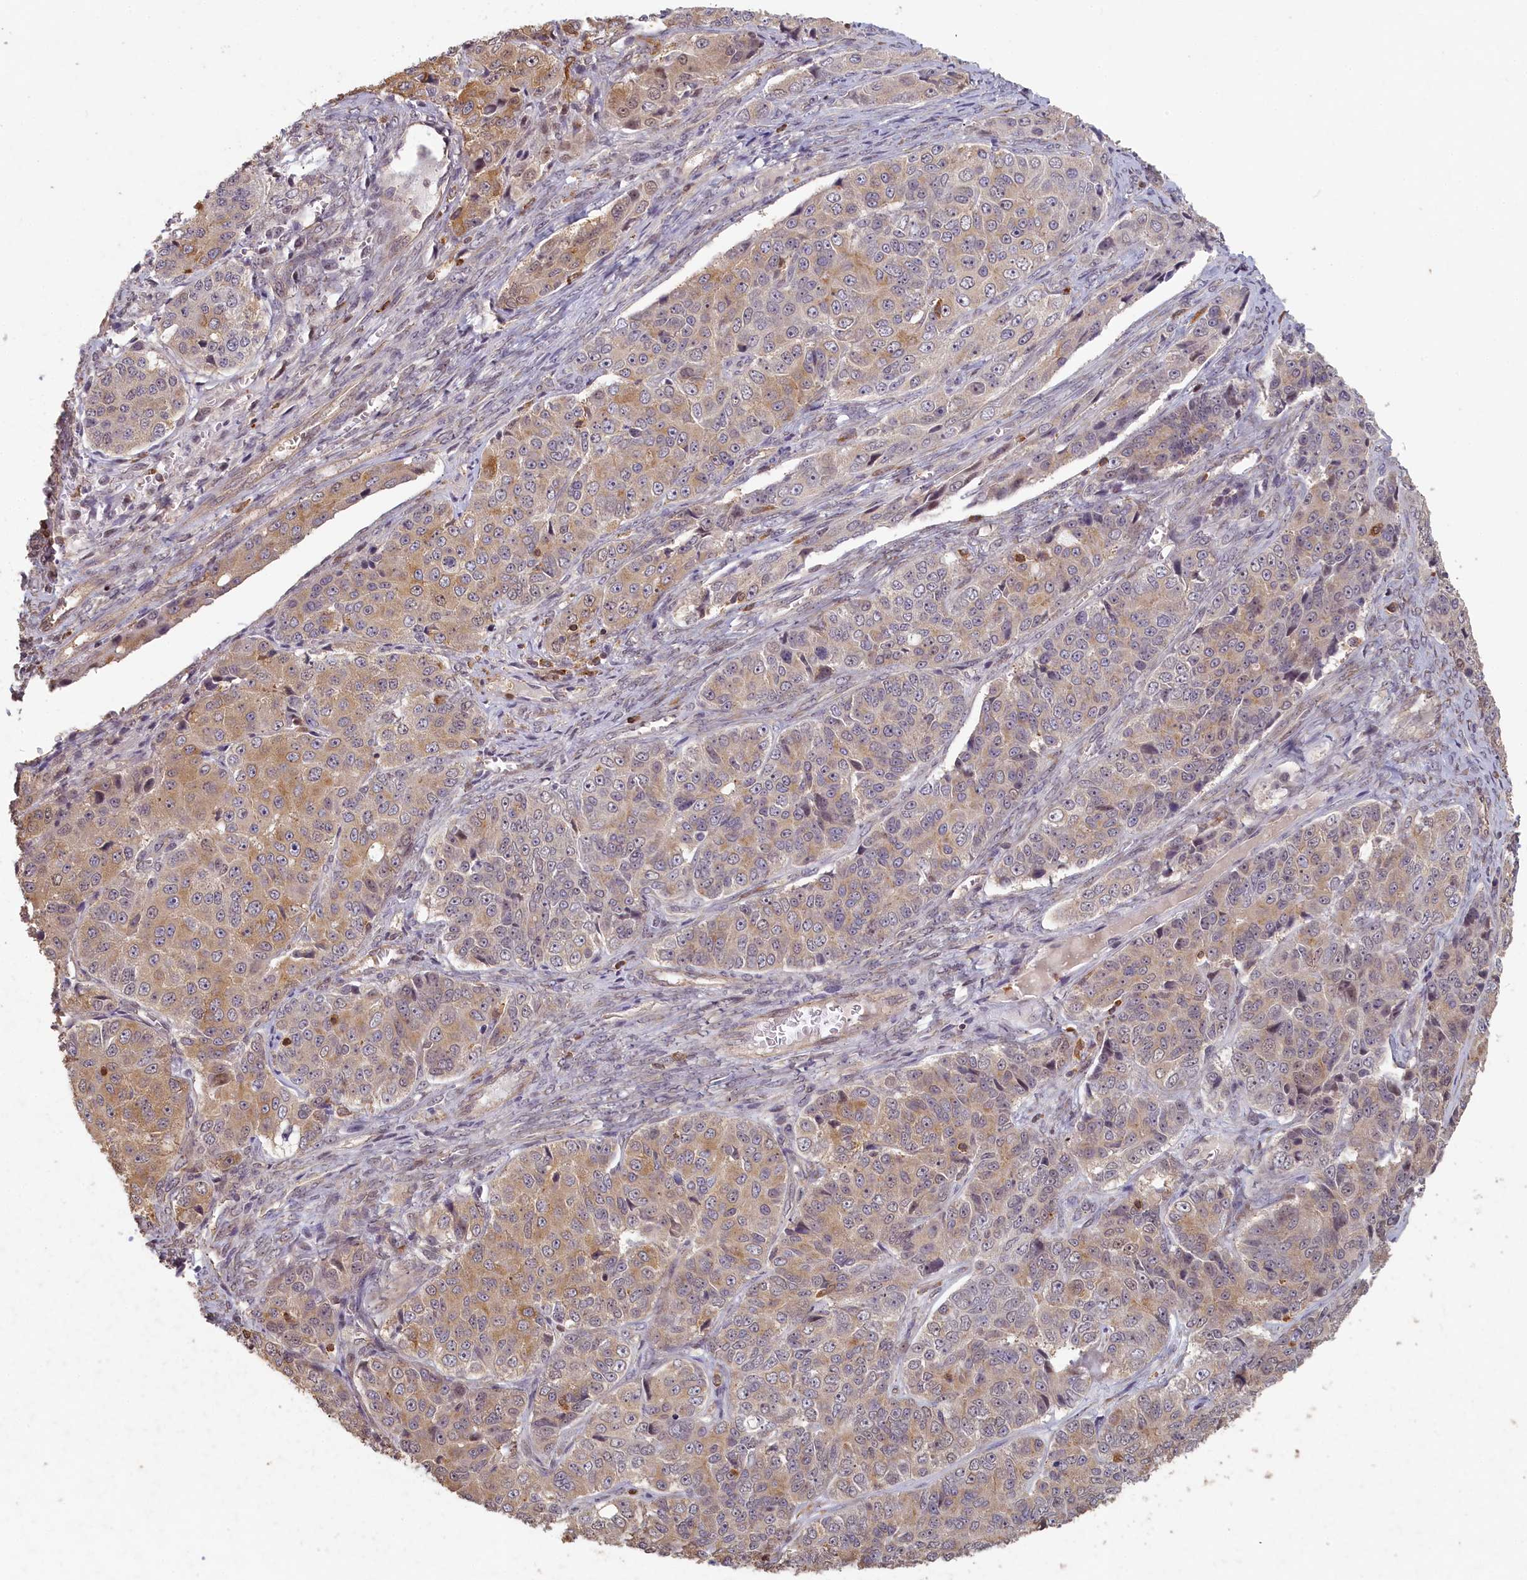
{"staining": {"intensity": "moderate", "quantity": "<25%", "location": "cytoplasmic/membranous"}, "tissue": "ovarian cancer", "cell_type": "Tumor cells", "image_type": "cancer", "snomed": [{"axis": "morphology", "description": "Carcinoma, endometroid"}, {"axis": "topography", "description": "Ovary"}], "caption": "A micrograph showing moderate cytoplasmic/membranous positivity in about <25% of tumor cells in ovarian endometroid carcinoma, as visualized by brown immunohistochemical staining.", "gene": "MADD", "patient": {"sex": "female", "age": 51}}